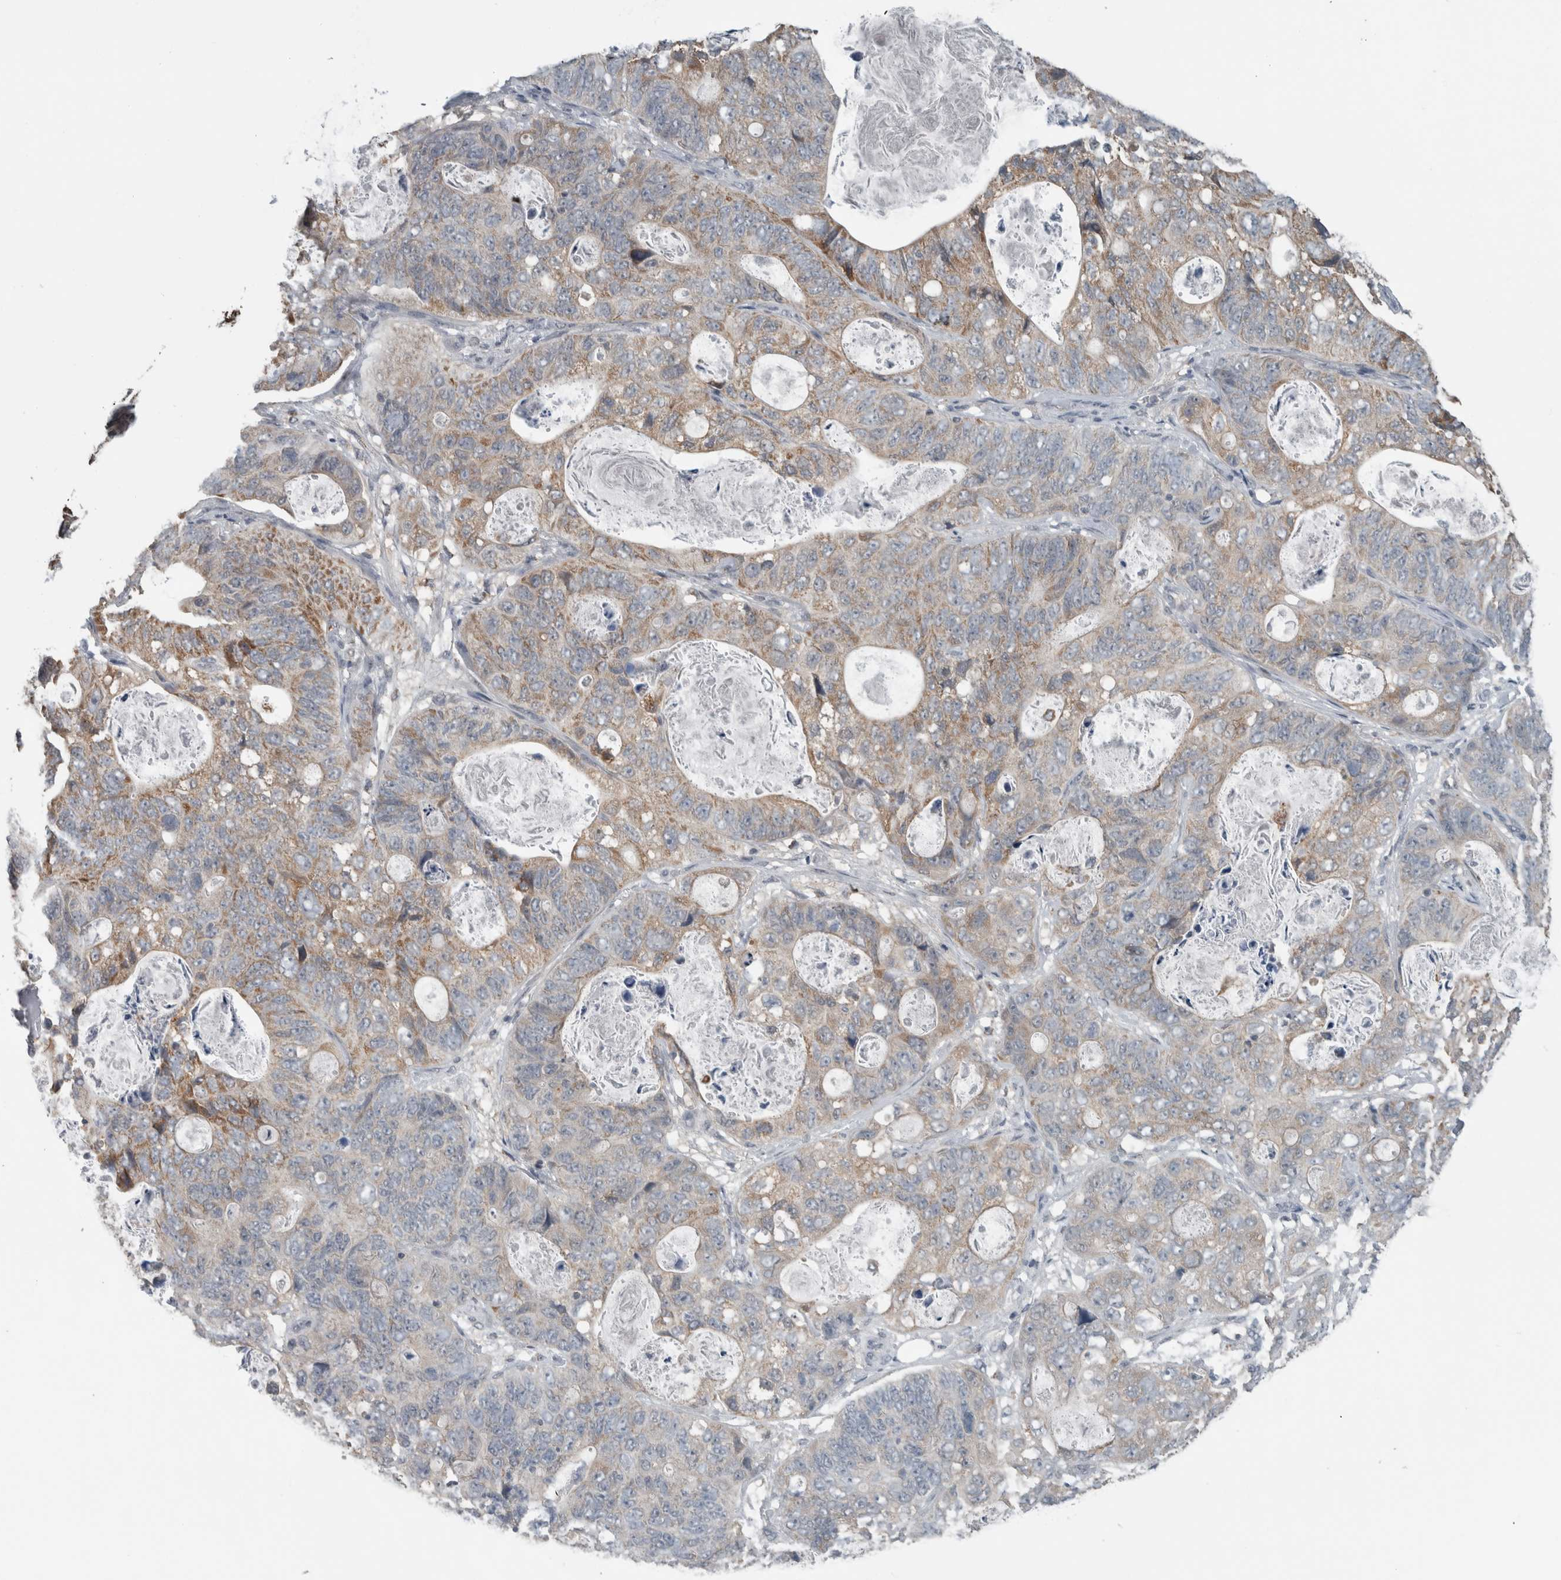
{"staining": {"intensity": "weak", "quantity": "25%-75%", "location": "cytoplasmic/membranous"}, "tissue": "stomach cancer", "cell_type": "Tumor cells", "image_type": "cancer", "snomed": [{"axis": "morphology", "description": "Normal tissue, NOS"}, {"axis": "morphology", "description": "Adenocarcinoma, NOS"}, {"axis": "topography", "description": "Stomach"}], "caption": "Tumor cells exhibit weak cytoplasmic/membranous positivity in about 25%-75% of cells in adenocarcinoma (stomach).", "gene": "ACSF2", "patient": {"sex": "female", "age": 89}}